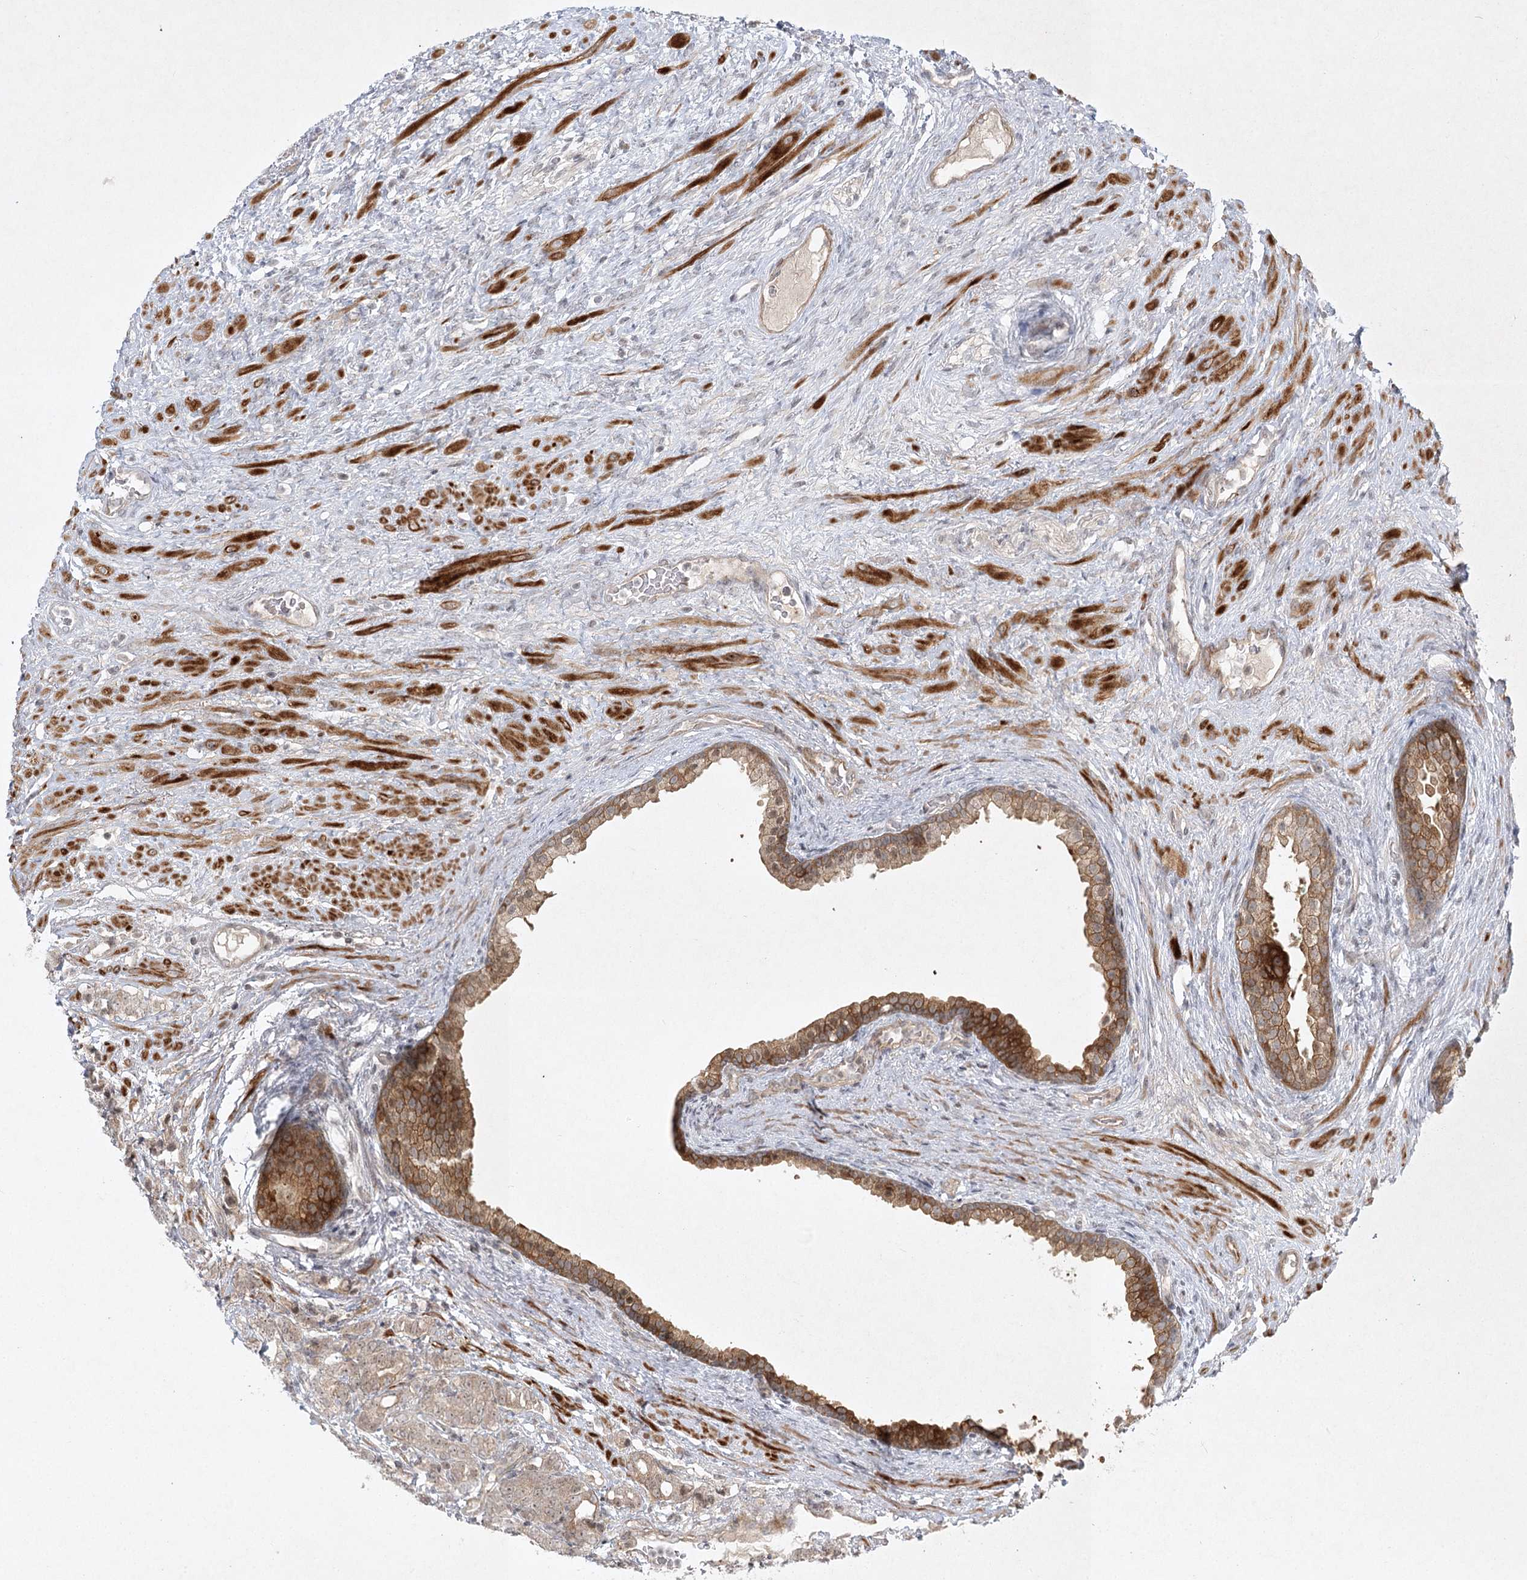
{"staining": {"intensity": "moderate", "quantity": "<25%", "location": "cytoplasmic/membranous"}, "tissue": "prostate cancer", "cell_type": "Tumor cells", "image_type": "cancer", "snomed": [{"axis": "morphology", "description": "Adenocarcinoma, High grade"}, {"axis": "topography", "description": "Prostate"}], "caption": "A histopathology image of prostate cancer (adenocarcinoma (high-grade)) stained for a protein shows moderate cytoplasmic/membranous brown staining in tumor cells.", "gene": "SH2D3A", "patient": {"sex": "male", "age": 57}}